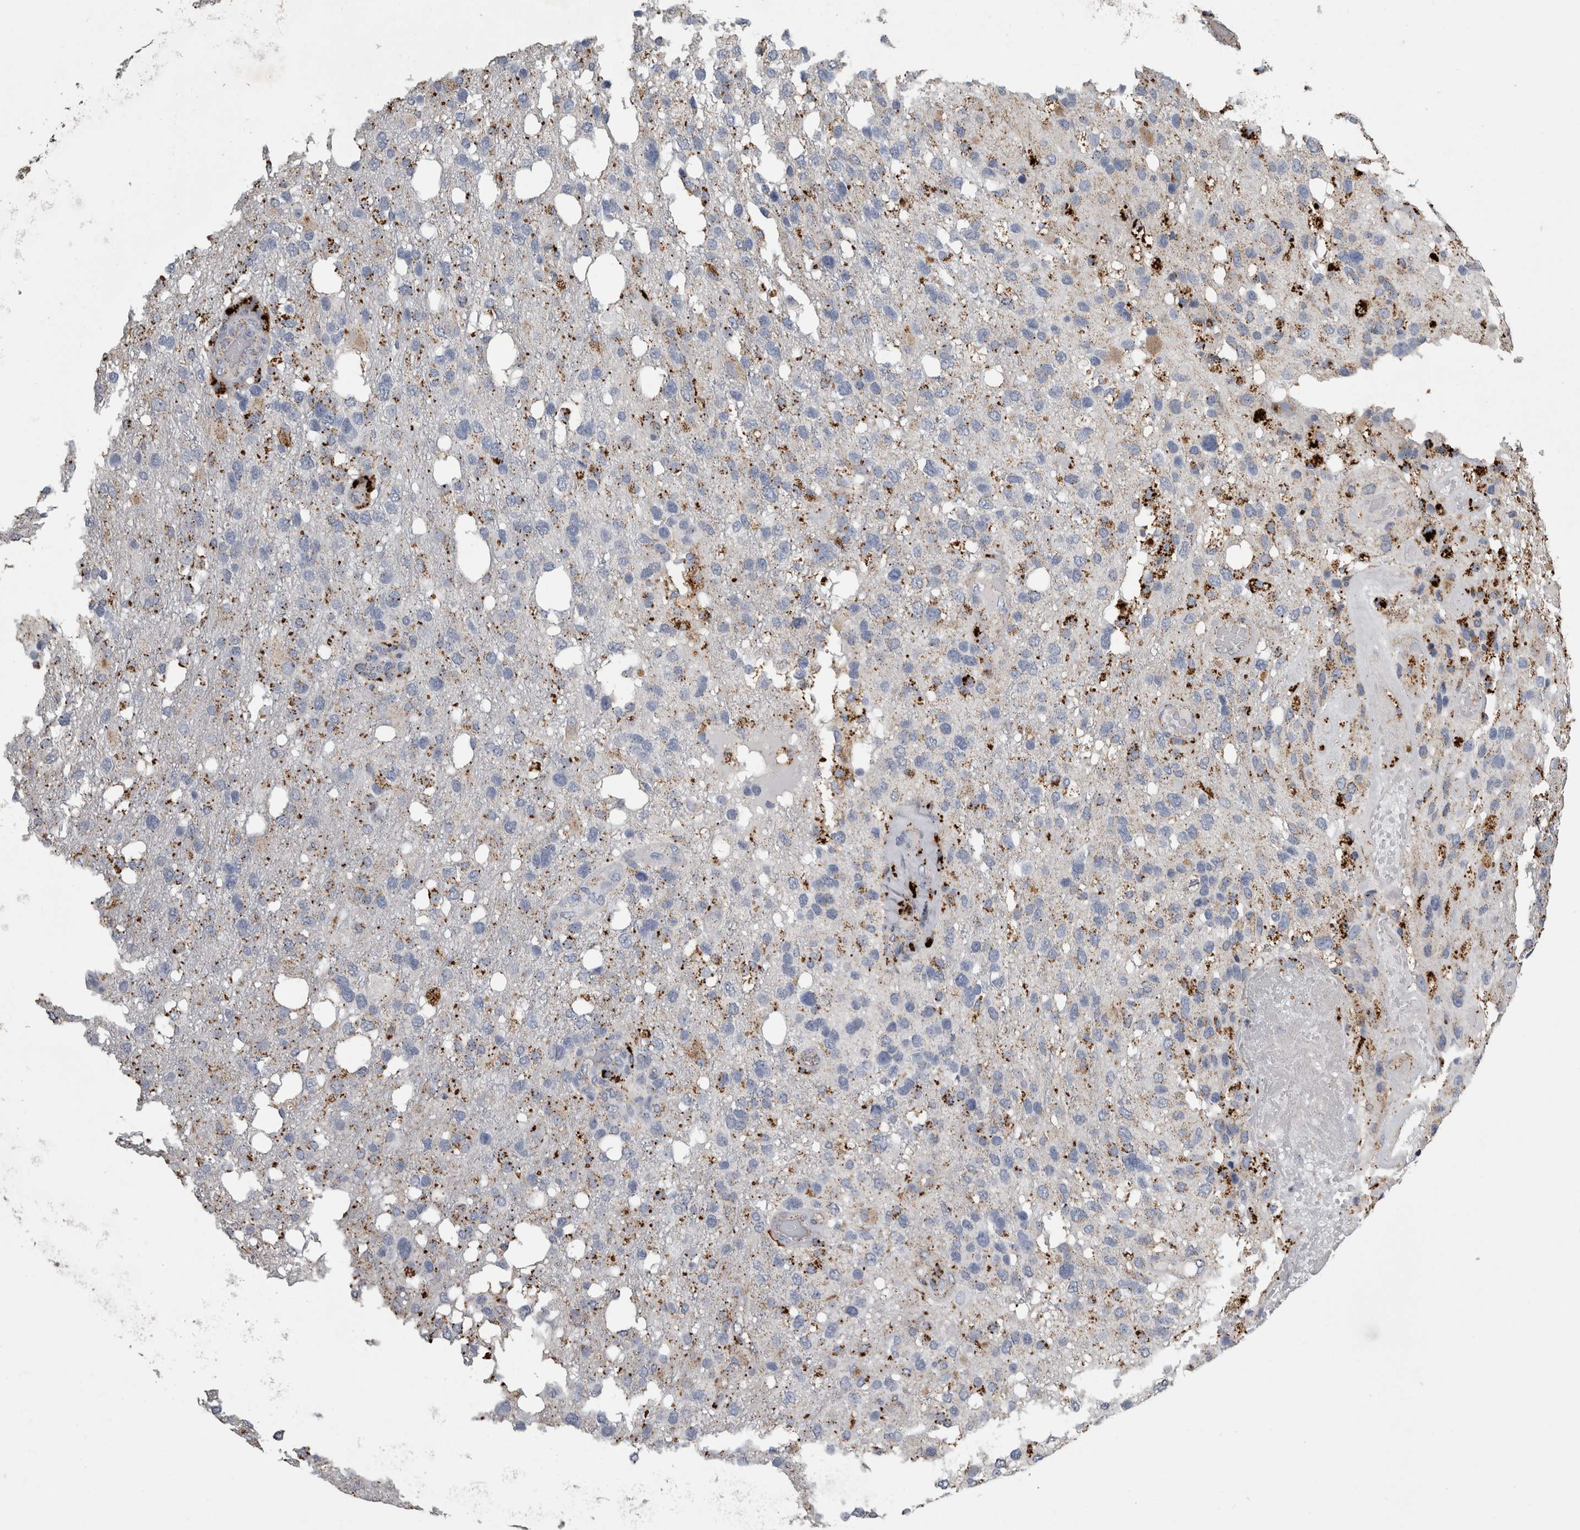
{"staining": {"intensity": "negative", "quantity": "none", "location": "none"}, "tissue": "glioma", "cell_type": "Tumor cells", "image_type": "cancer", "snomed": [{"axis": "morphology", "description": "Glioma, malignant, High grade"}, {"axis": "topography", "description": "Brain"}], "caption": "Immunohistochemistry (IHC) photomicrograph of neoplastic tissue: human glioma stained with DAB demonstrates no significant protein staining in tumor cells.", "gene": "DPP7", "patient": {"sex": "female", "age": 58}}